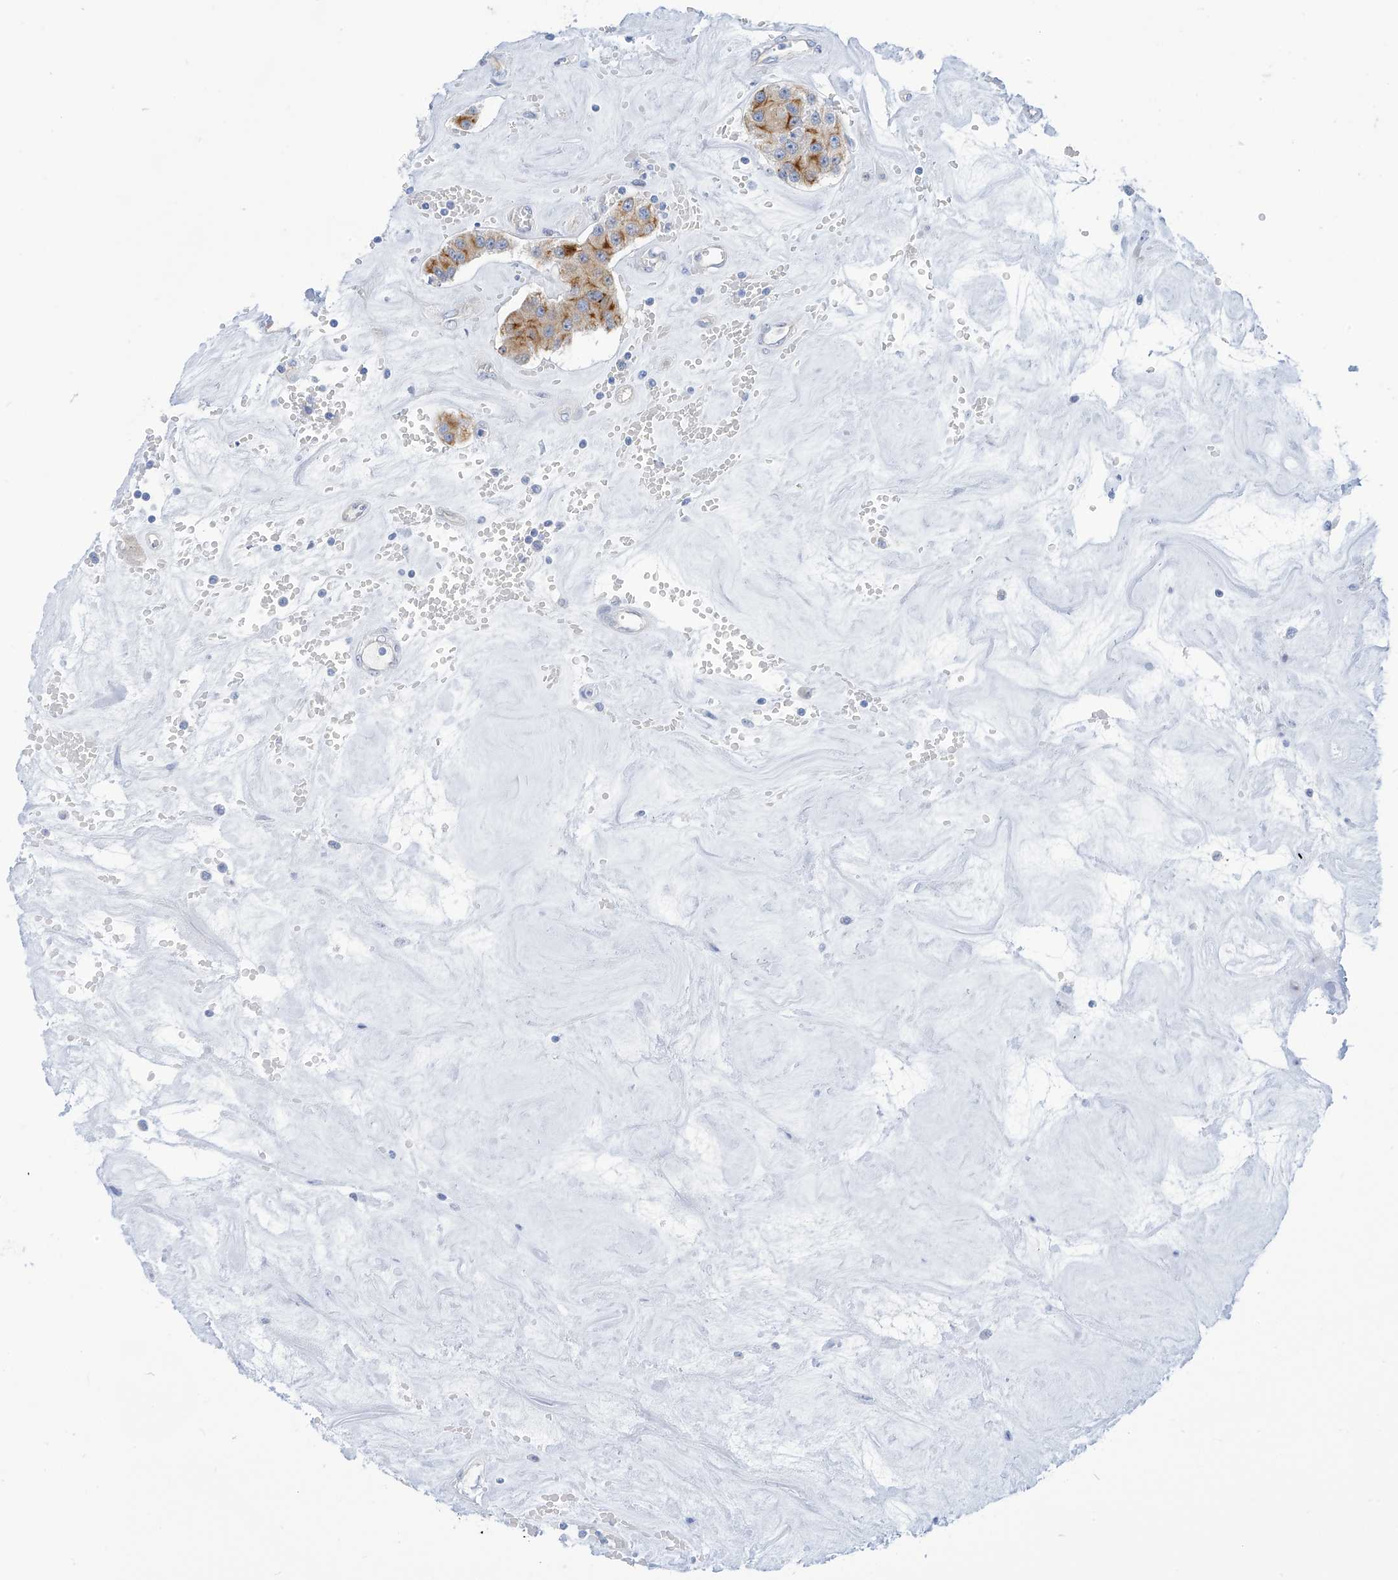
{"staining": {"intensity": "moderate", "quantity": ">75%", "location": "cytoplasmic/membranous"}, "tissue": "carcinoid", "cell_type": "Tumor cells", "image_type": "cancer", "snomed": [{"axis": "morphology", "description": "Carcinoid, malignant, NOS"}, {"axis": "topography", "description": "Pancreas"}], "caption": "Tumor cells exhibit medium levels of moderate cytoplasmic/membranous positivity in about >75% of cells in carcinoid (malignant).", "gene": "PIK3C2B", "patient": {"sex": "male", "age": 41}}